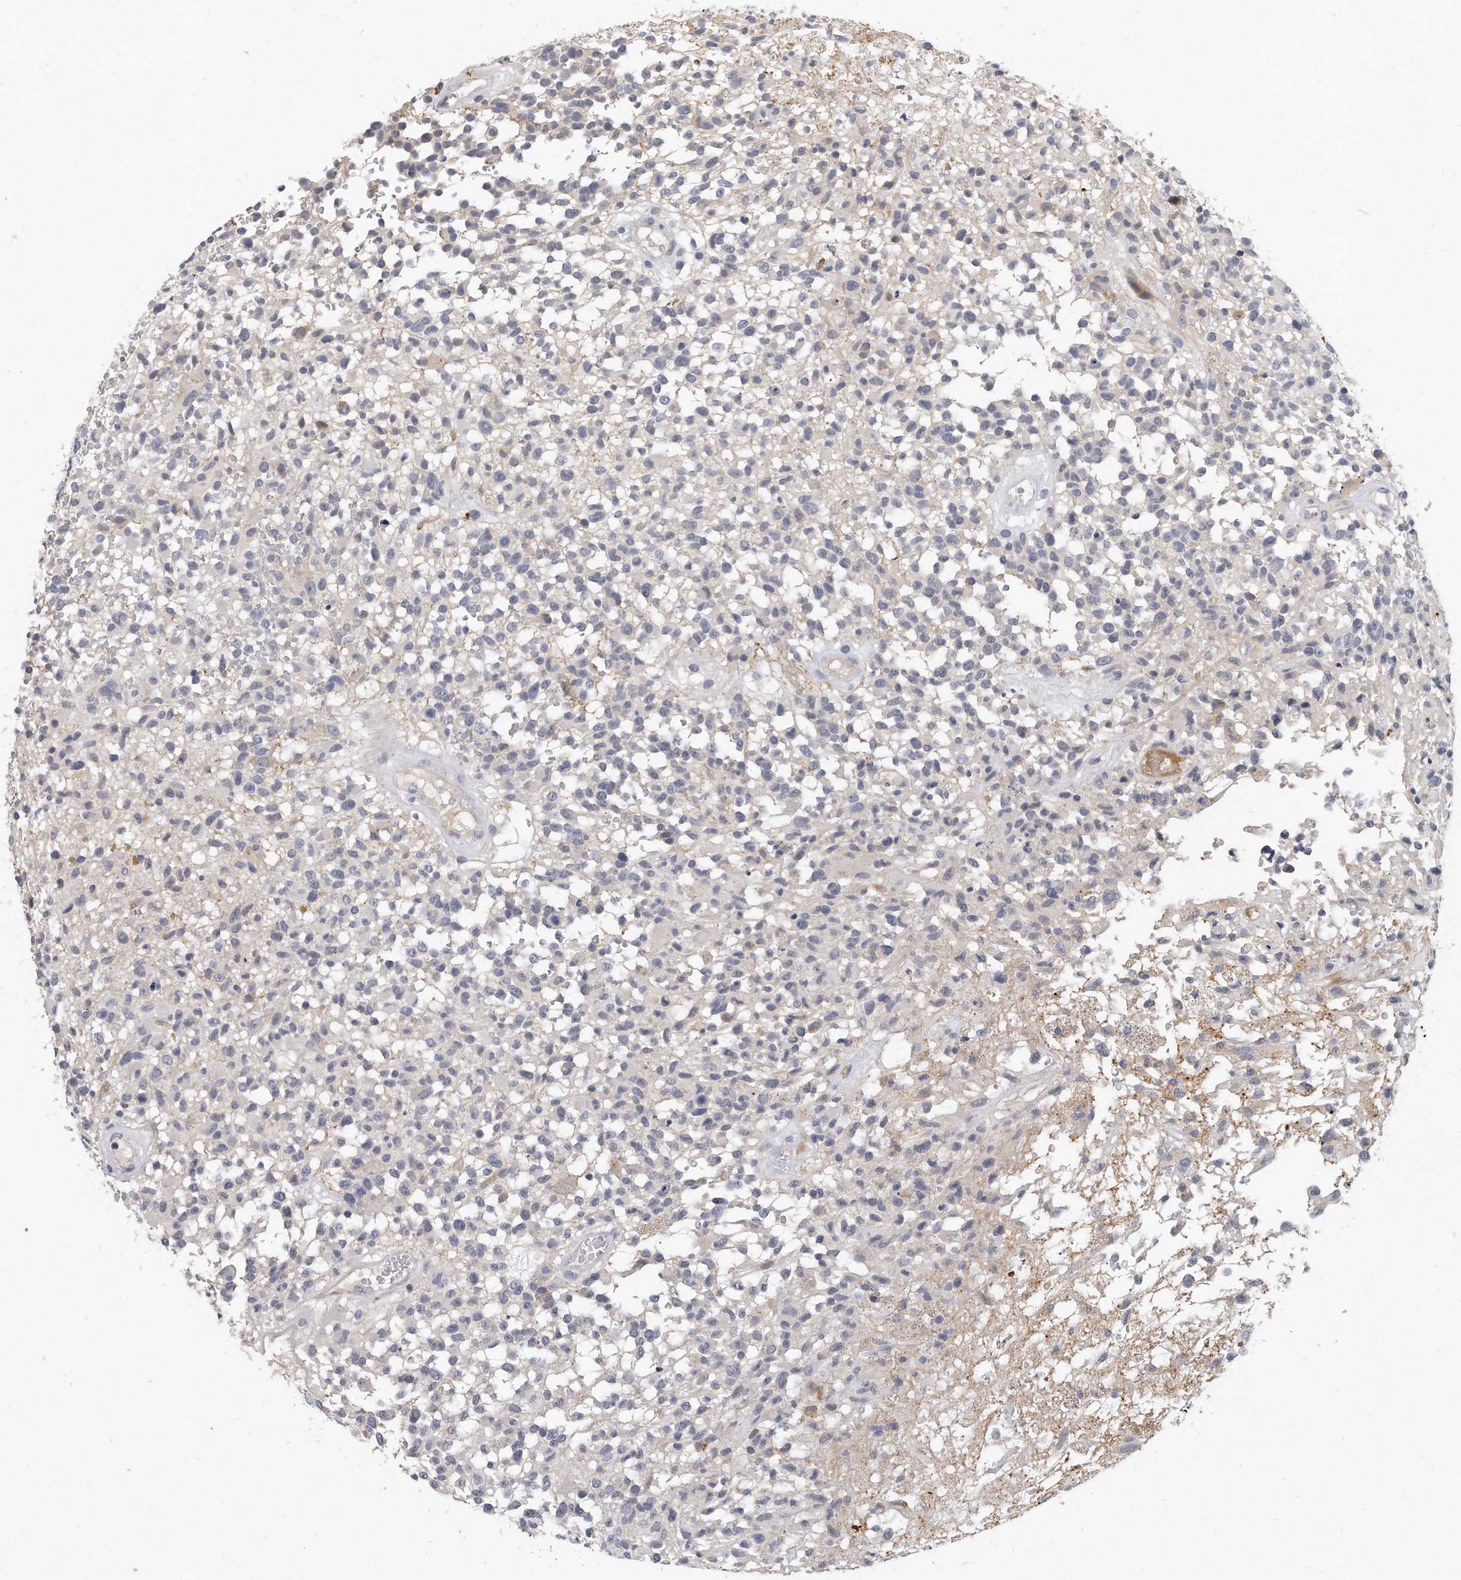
{"staining": {"intensity": "negative", "quantity": "none", "location": "none"}, "tissue": "glioma", "cell_type": "Tumor cells", "image_type": "cancer", "snomed": [{"axis": "morphology", "description": "Glioma, malignant, High grade"}, {"axis": "morphology", "description": "Glioblastoma, NOS"}, {"axis": "topography", "description": "Brain"}], "caption": "There is no significant expression in tumor cells of glioblastoma.", "gene": "KLHL7", "patient": {"sex": "male", "age": 60}}